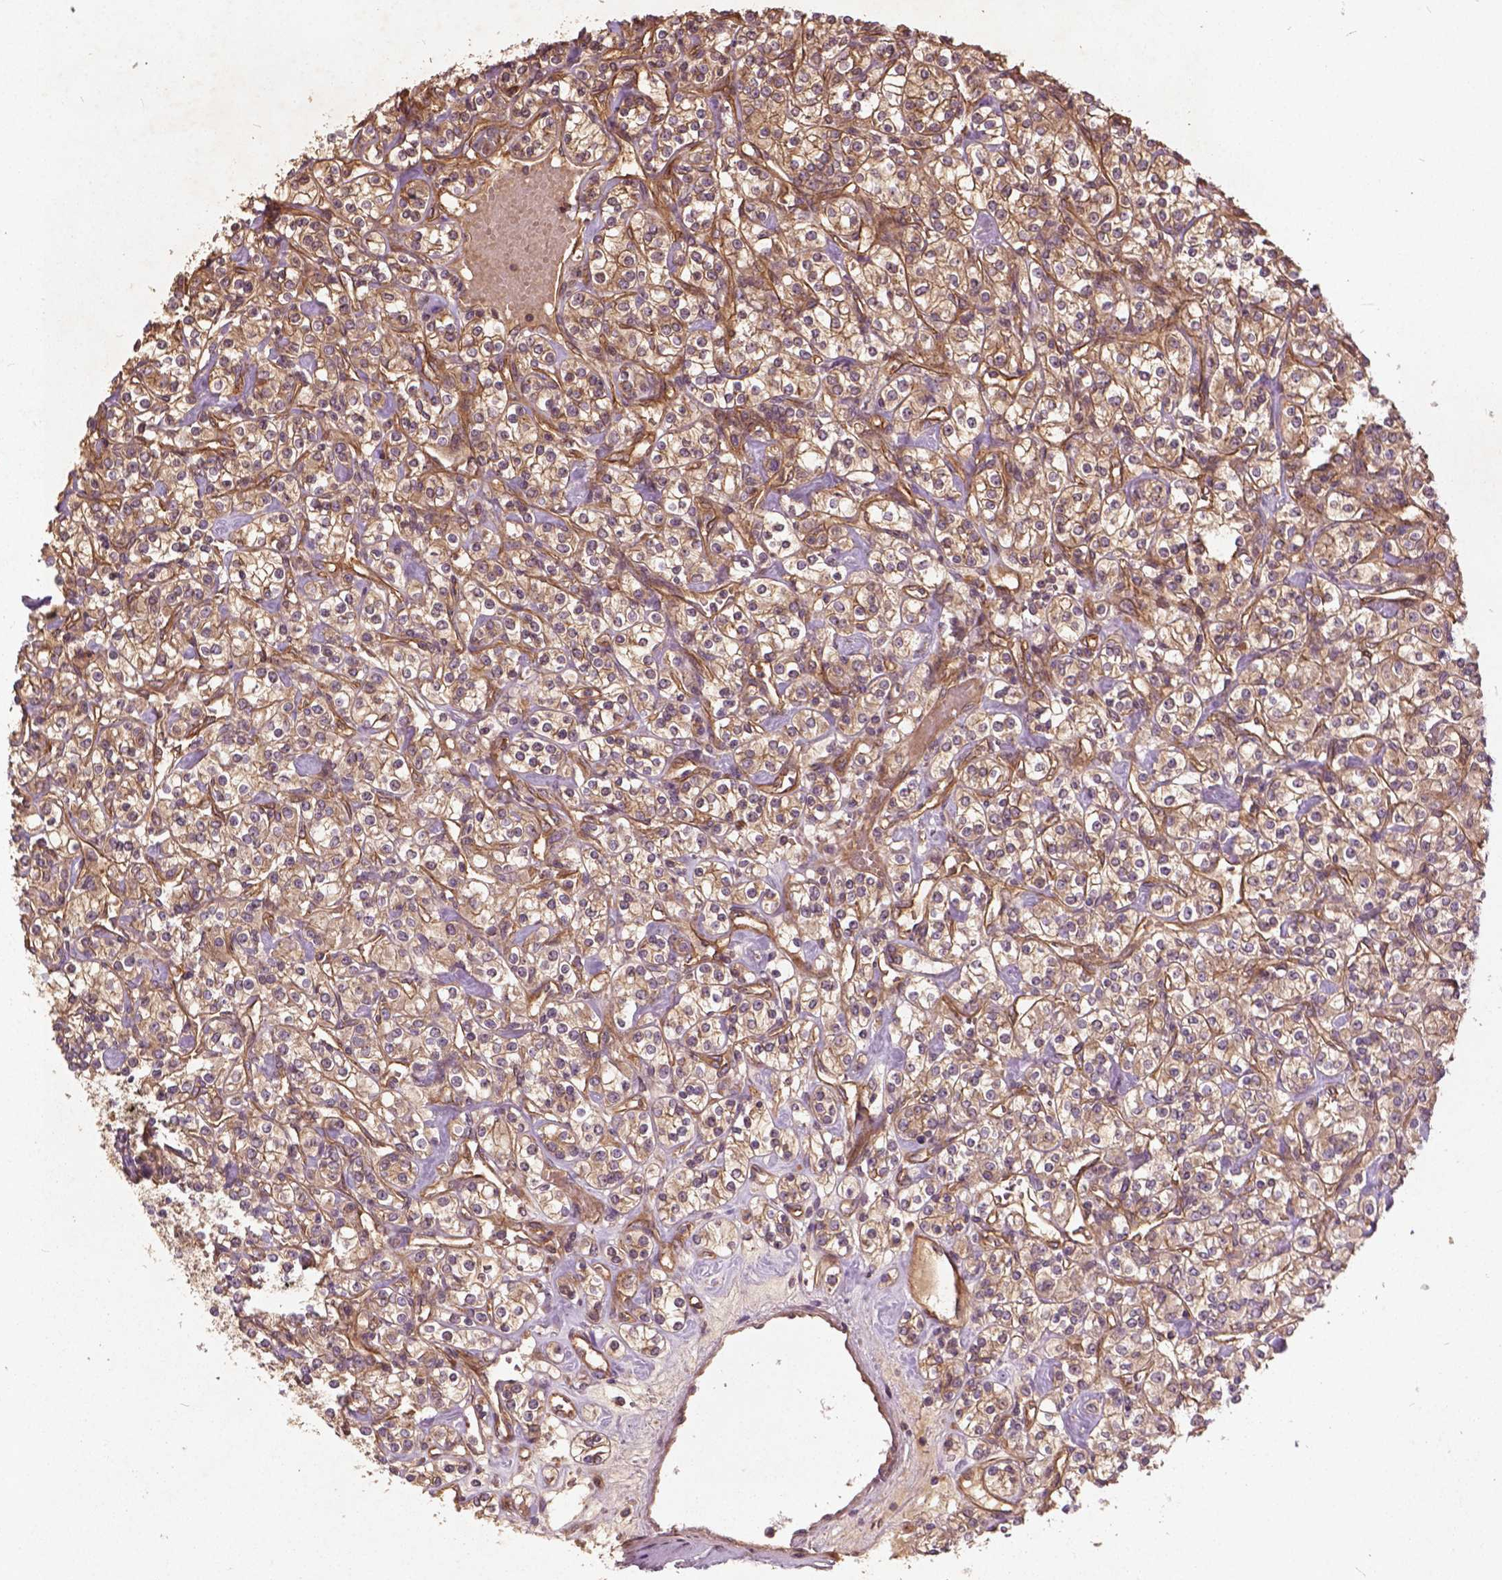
{"staining": {"intensity": "moderate", "quantity": ">75%", "location": "cytoplasmic/membranous"}, "tissue": "renal cancer", "cell_type": "Tumor cells", "image_type": "cancer", "snomed": [{"axis": "morphology", "description": "Adenocarcinoma, NOS"}, {"axis": "topography", "description": "Kidney"}], "caption": "Immunohistochemistry of human adenocarcinoma (renal) exhibits medium levels of moderate cytoplasmic/membranous expression in about >75% of tumor cells. (IHC, brightfield microscopy, high magnification).", "gene": "UBXN2A", "patient": {"sex": "male", "age": 77}}